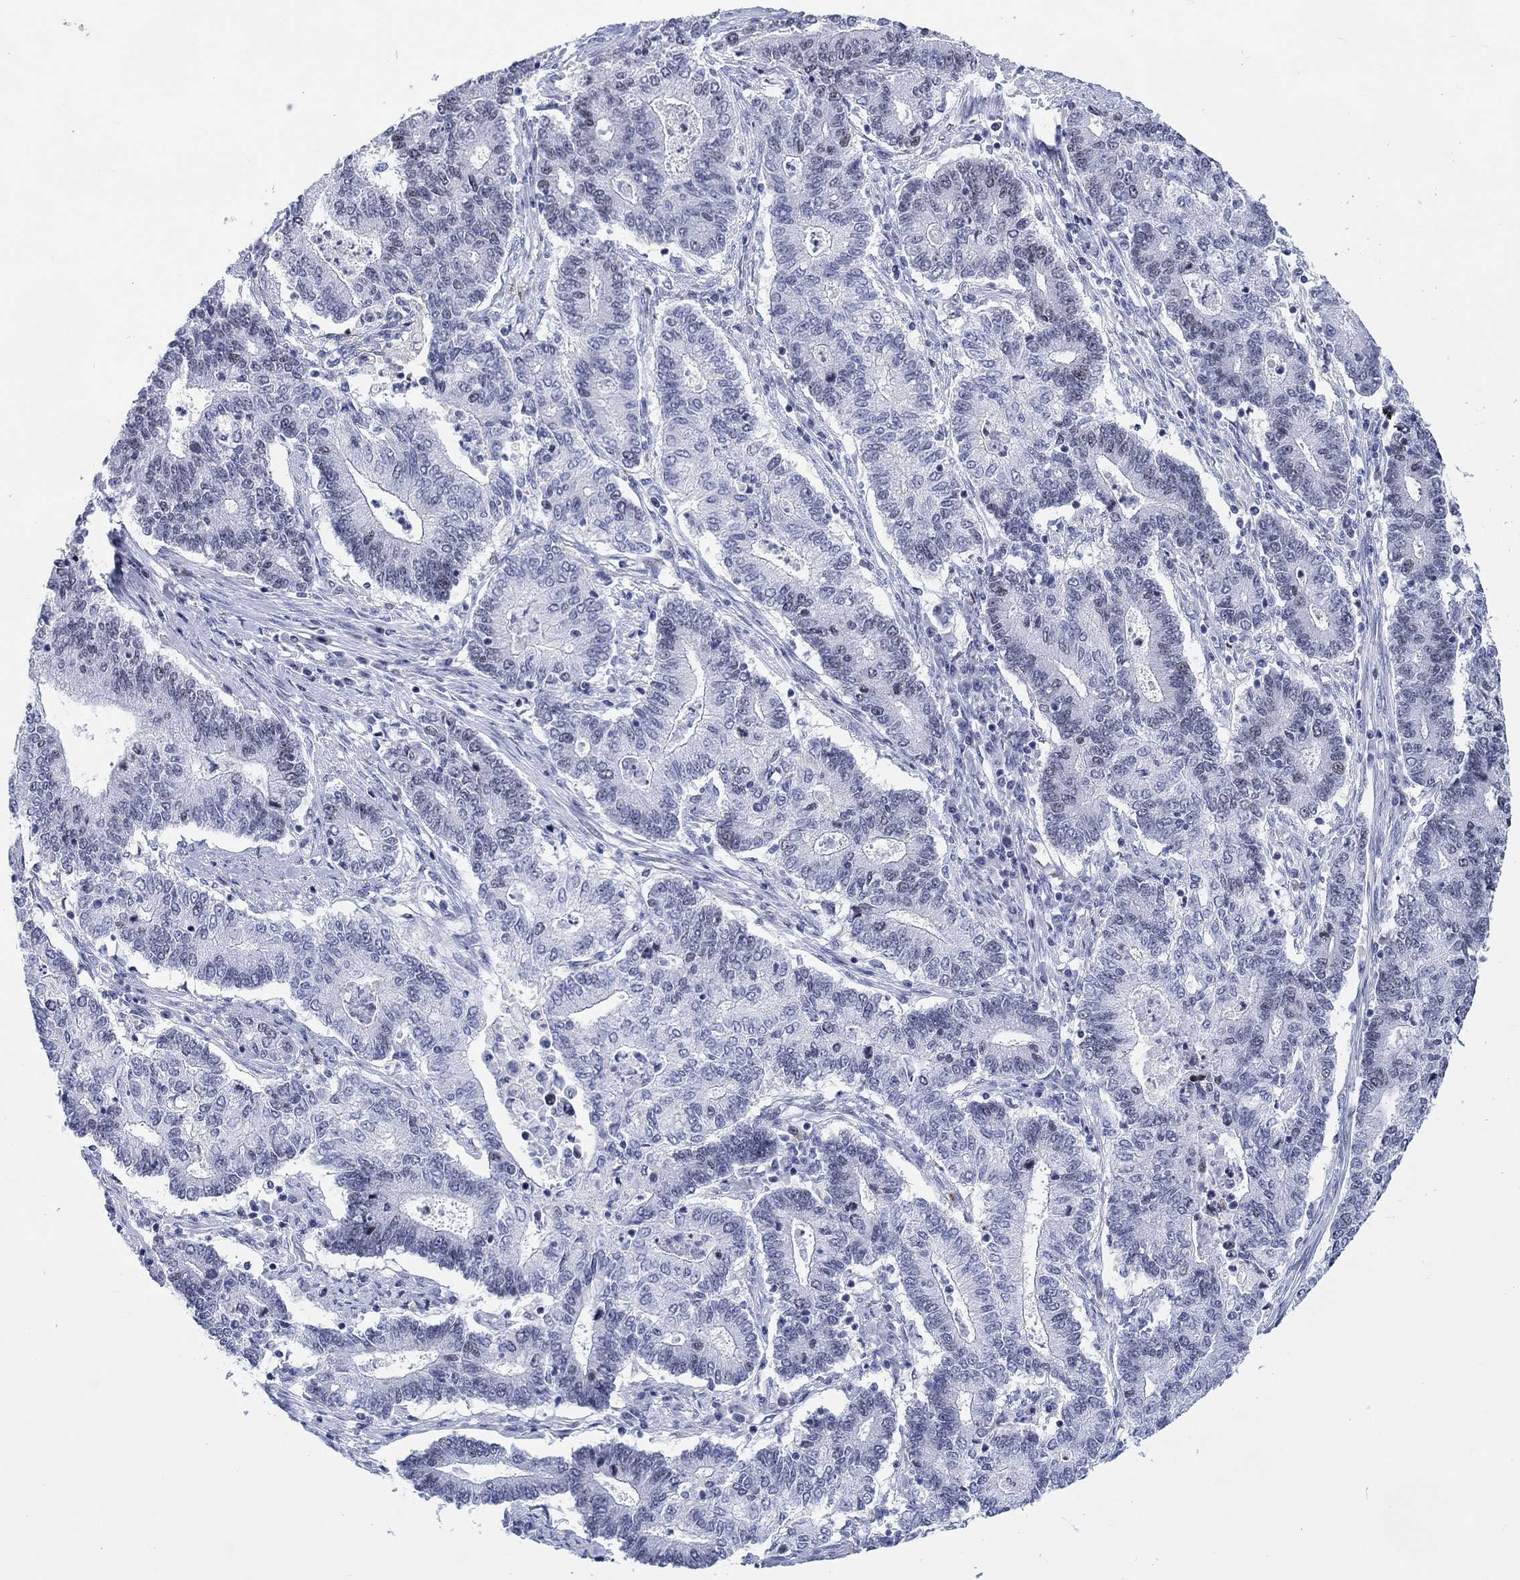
{"staining": {"intensity": "weak", "quantity": "<25%", "location": "nuclear"}, "tissue": "endometrial cancer", "cell_type": "Tumor cells", "image_type": "cancer", "snomed": [{"axis": "morphology", "description": "Adenocarcinoma, NOS"}, {"axis": "topography", "description": "Uterus"}, {"axis": "topography", "description": "Endometrium"}], "caption": "Tumor cells are negative for brown protein staining in endometrial adenocarcinoma.", "gene": "CDCA2", "patient": {"sex": "female", "age": 54}}